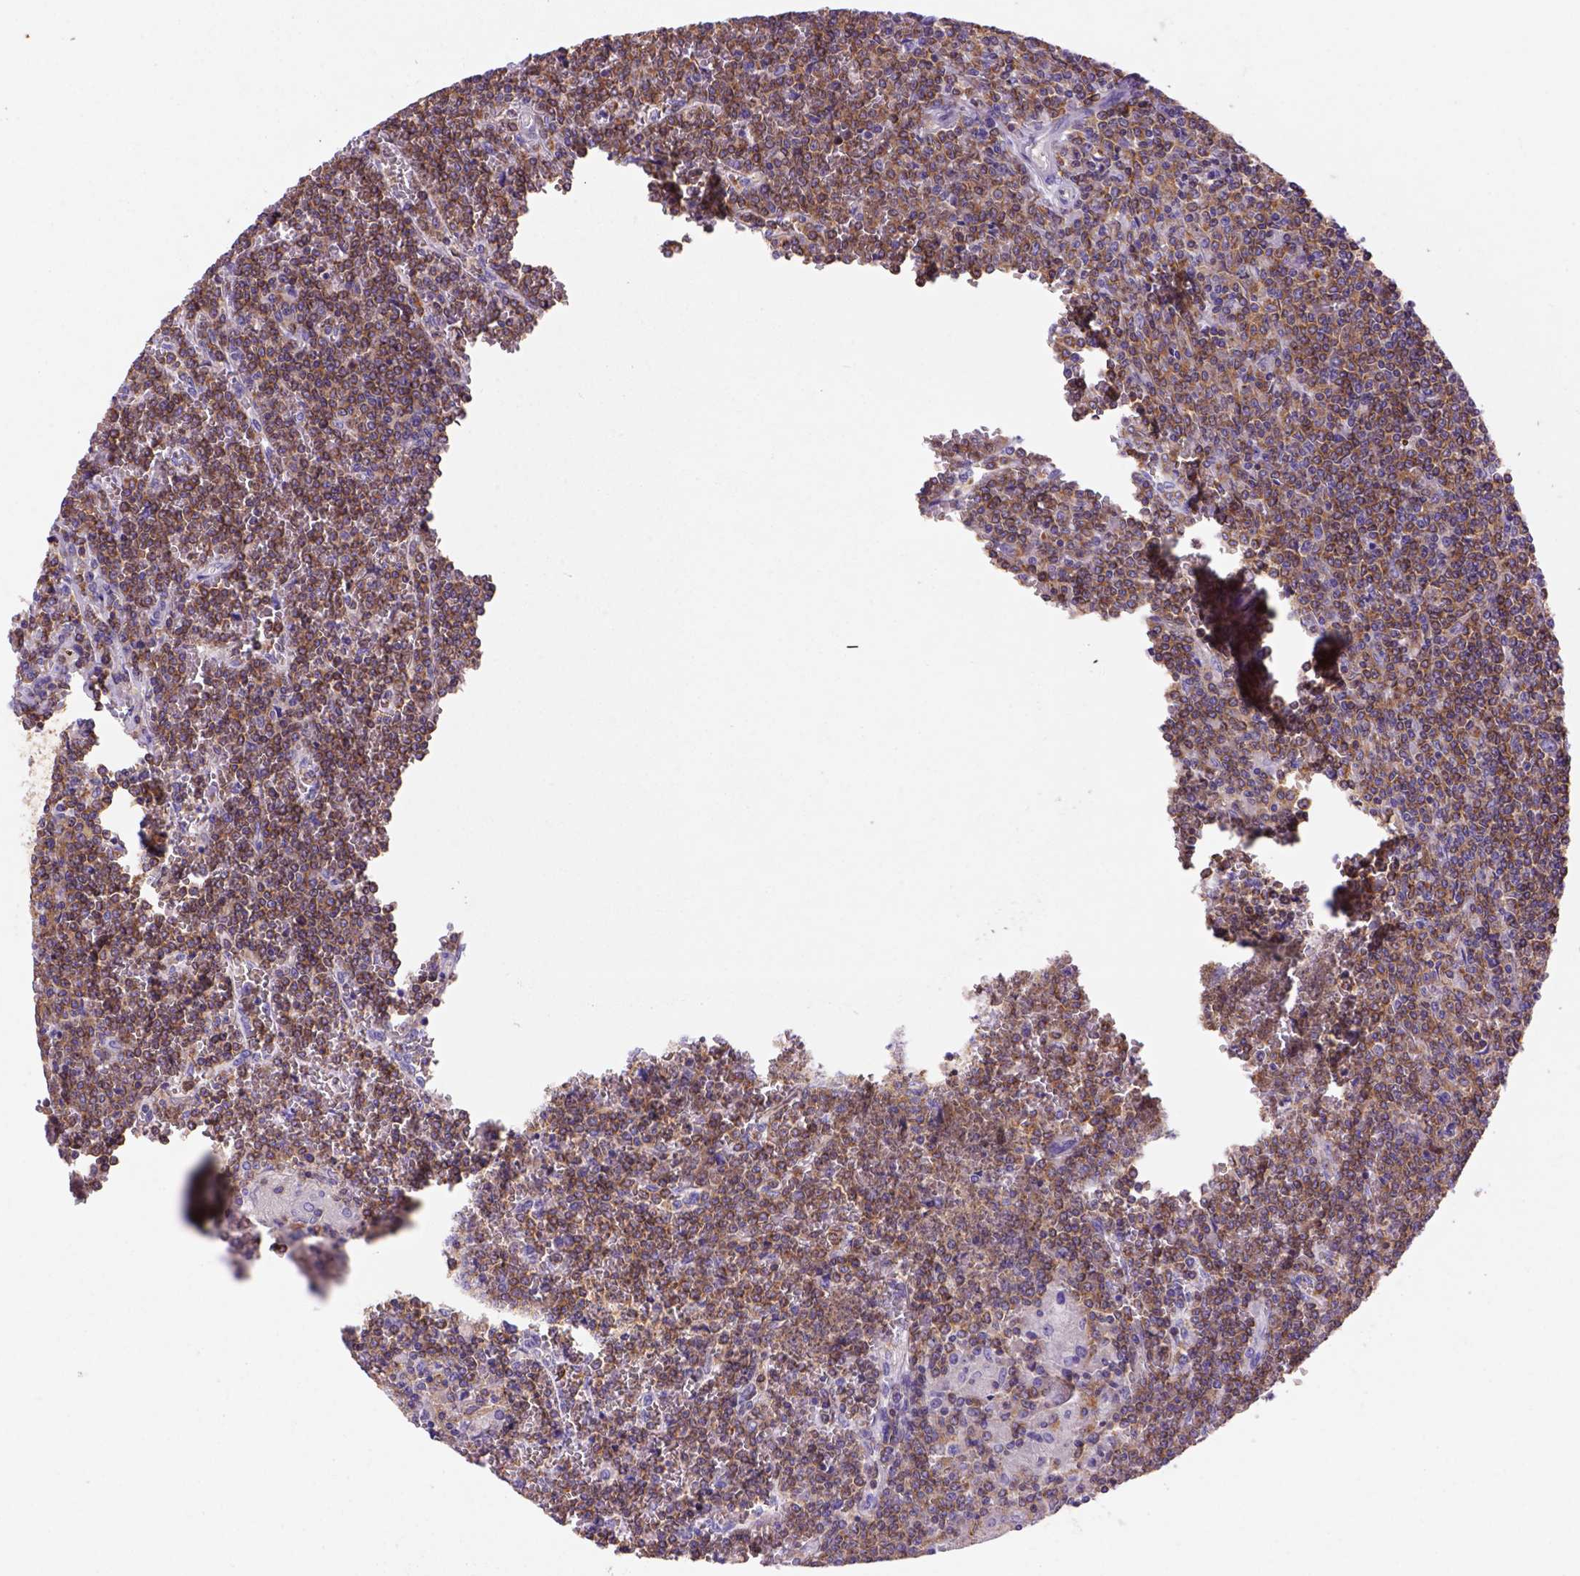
{"staining": {"intensity": "strong", "quantity": ">75%", "location": "cytoplasmic/membranous"}, "tissue": "lymphoma", "cell_type": "Tumor cells", "image_type": "cancer", "snomed": [{"axis": "morphology", "description": "Malignant lymphoma, non-Hodgkin's type, Low grade"}, {"axis": "topography", "description": "Spleen"}], "caption": "Protein staining by immunohistochemistry displays strong cytoplasmic/membranous expression in approximately >75% of tumor cells in malignant lymphoma, non-Hodgkin's type (low-grade).", "gene": "INPP5D", "patient": {"sex": "female", "age": 19}}